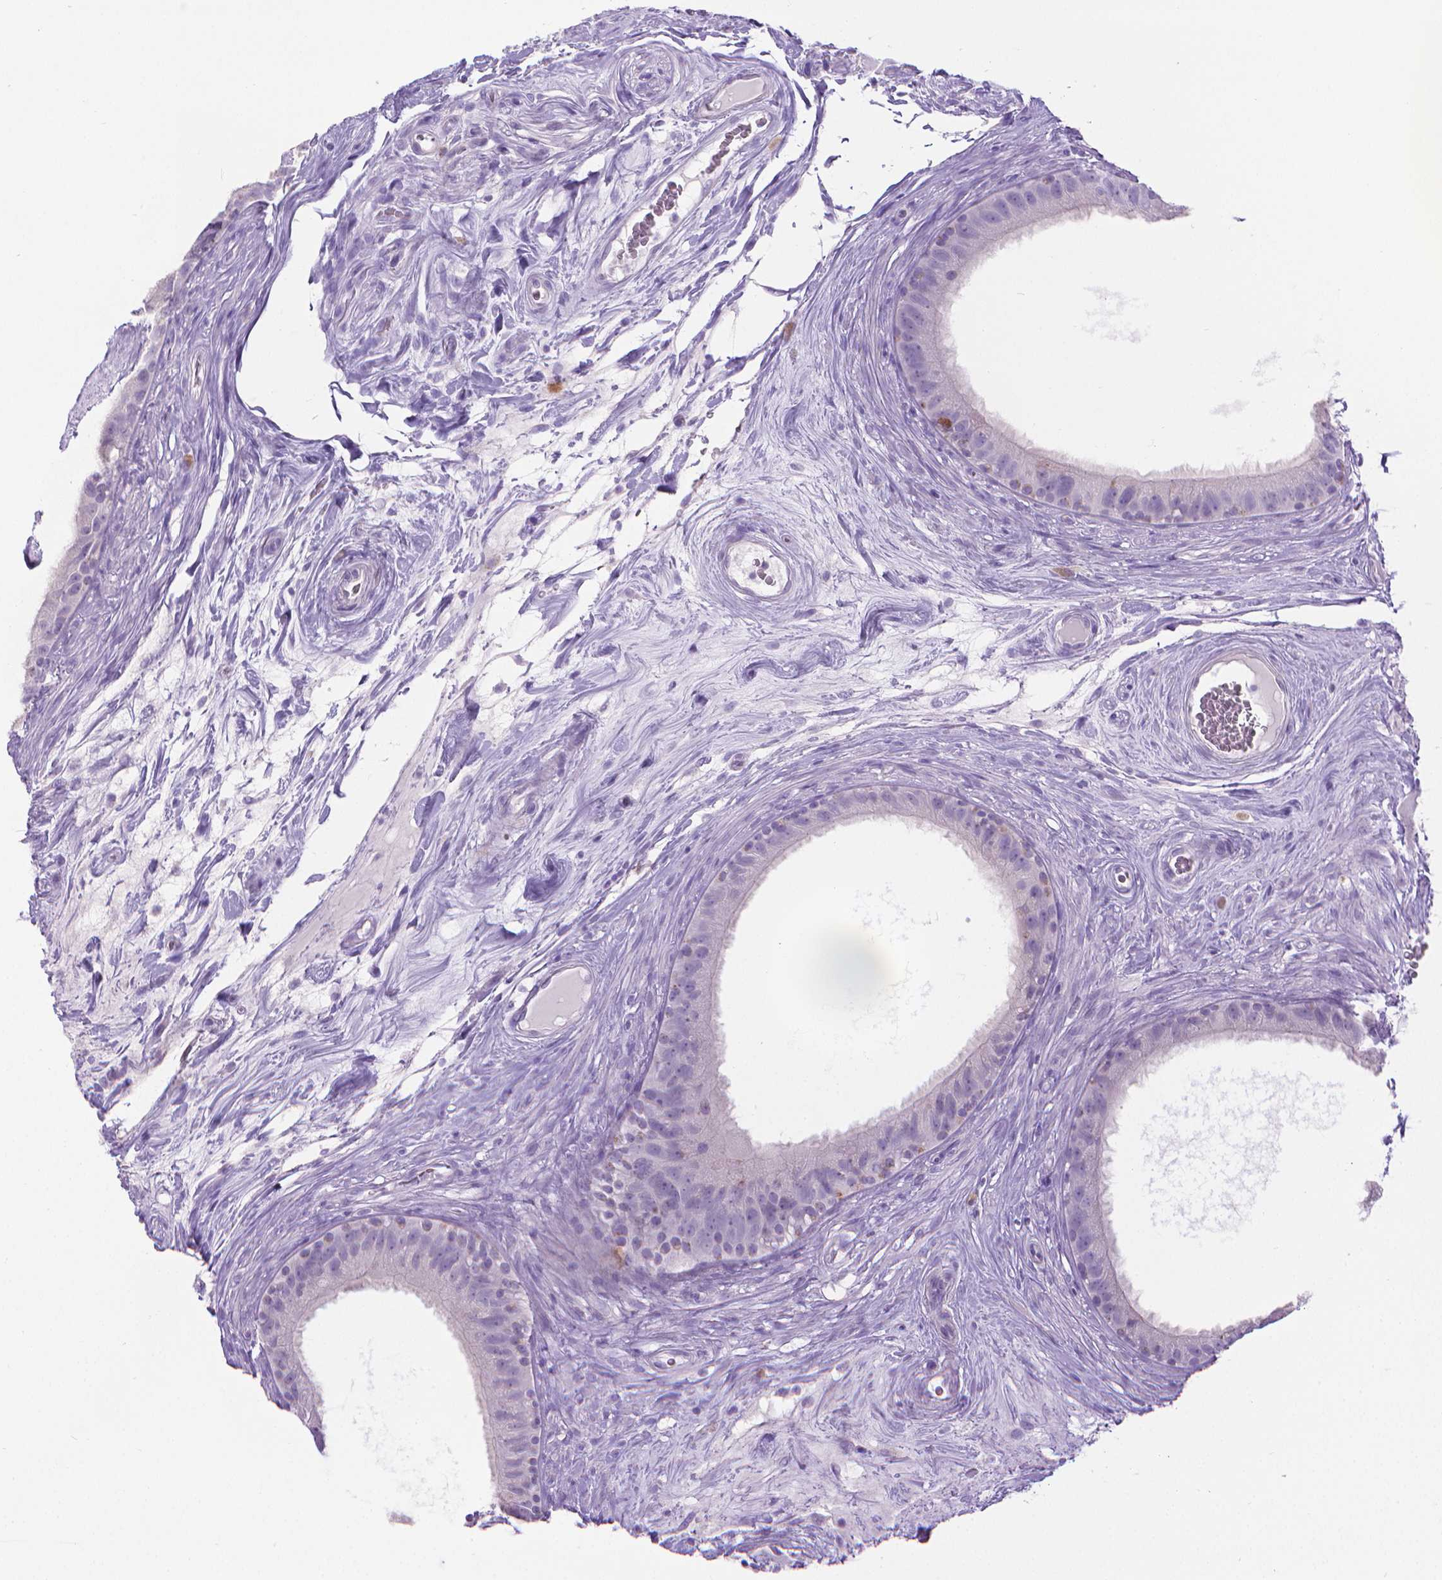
{"staining": {"intensity": "negative", "quantity": "none", "location": "none"}, "tissue": "epididymis", "cell_type": "Glandular cells", "image_type": "normal", "snomed": [{"axis": "morphology", "description": "Normal tissue, NOS"}, {"axis": "topography", "description": "Epididymis"}], "caption": "Immunohistochemistry (IHC) of normal human epididymis demonstrates no positivity in glandular cells. (DAB (3,3'-diaminobenzidine) immunohistochemistry with hematoxylin counter stain).", "gene": "SPAG6", "patient": {"sex": "male", "age": 59}}